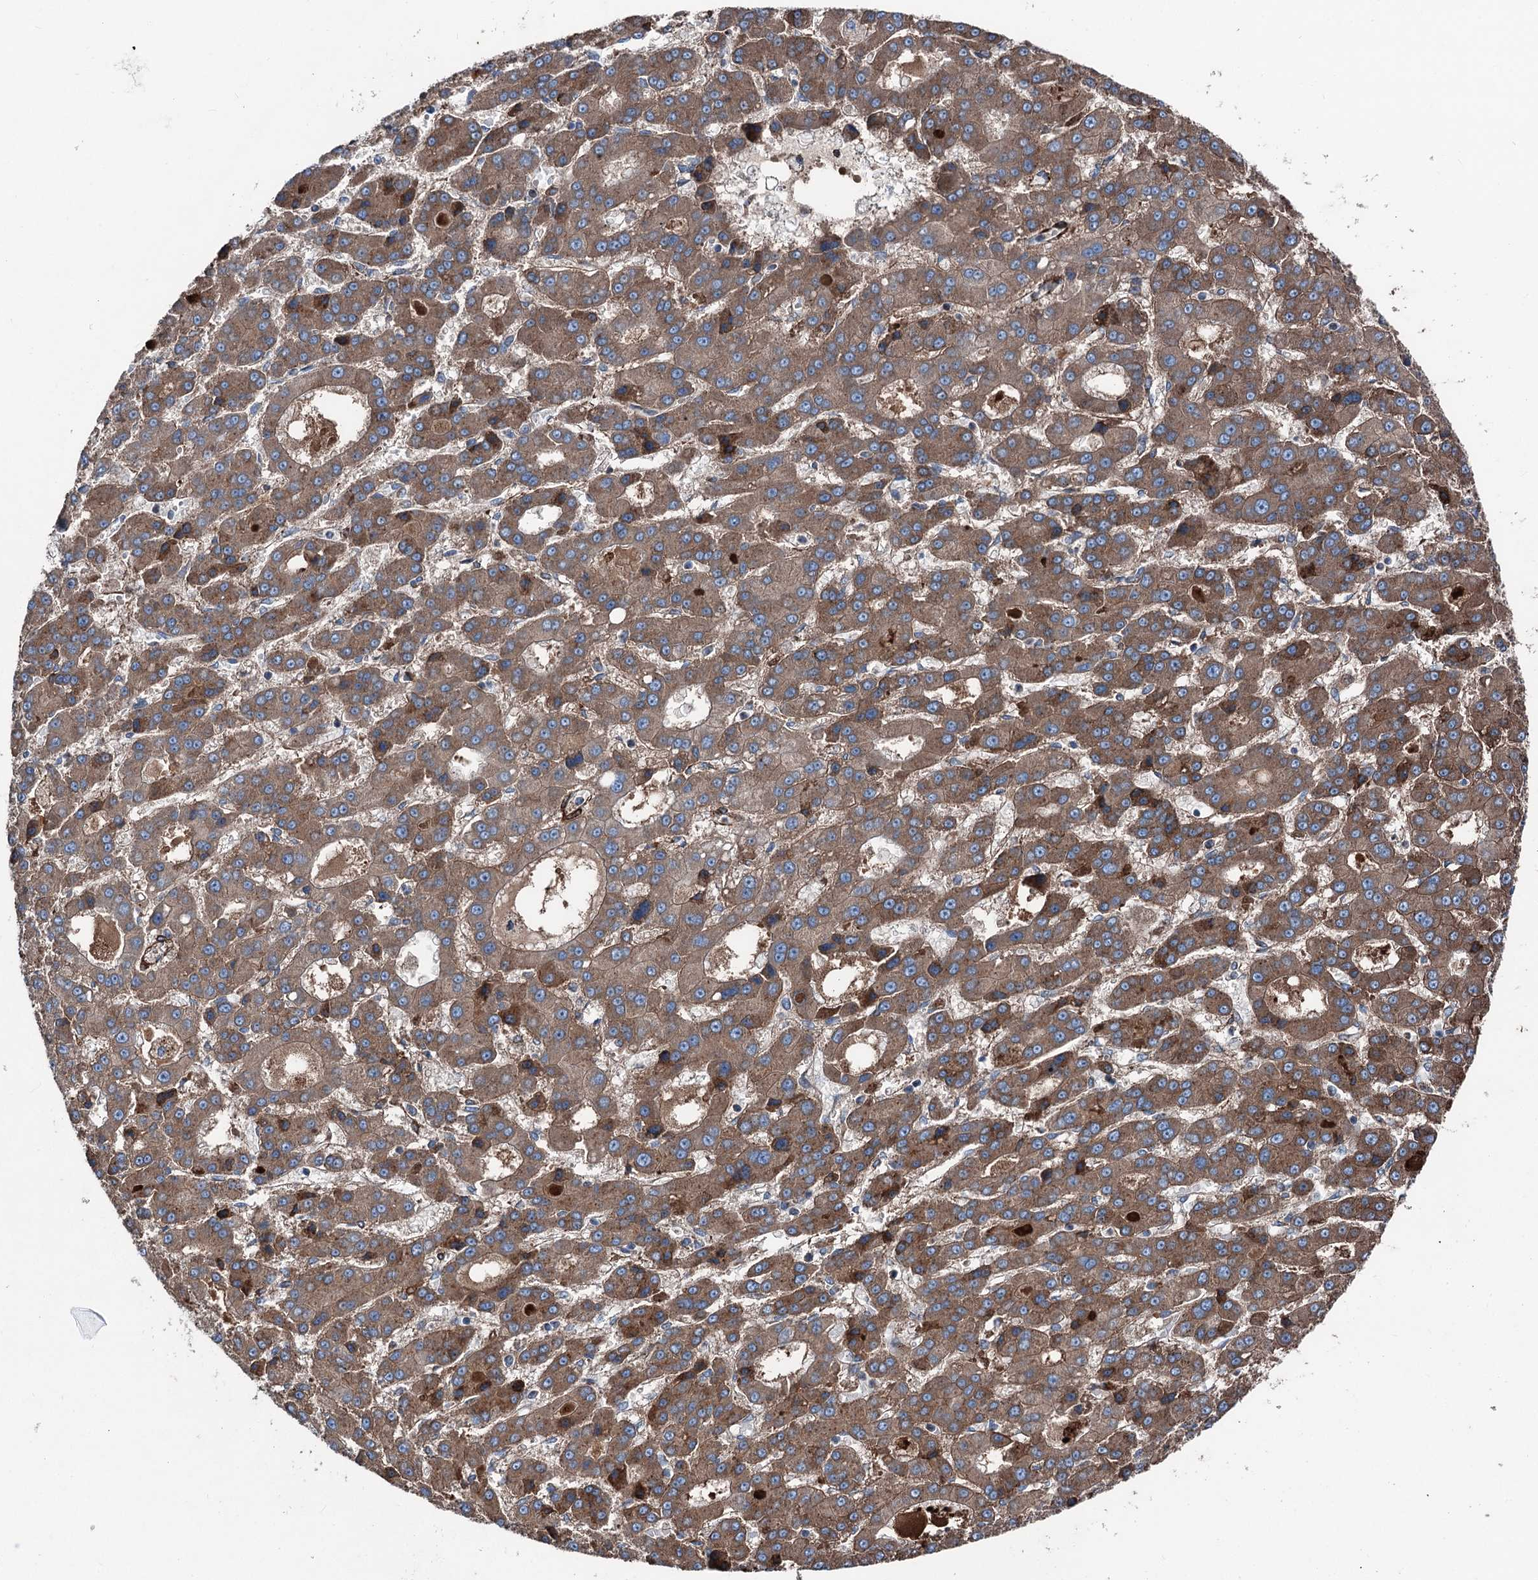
{"staining": {"intensity": "moderate", "quantity": ">75%", "location": "cytoplasmic/membranous"}, "tissue": "liver cancer", "cell_type": "Tumor cells", "image_type": "cancer", "snomed": [{"axis": "morphology", "description": "Carcinoma, Hepatocellular, NOS"}, {"axis": "topography", "description": "Liver"}], "caption": "This photomicrograph displays immunohistochemistry (IHC) staining of liver hepatocellular carcinoma, with medium moderate cytoplasmic/membranous staining in about >75% of tumor cells.", "gene": "DDIAS", "patient": {"sex": "male", "age": 70}}